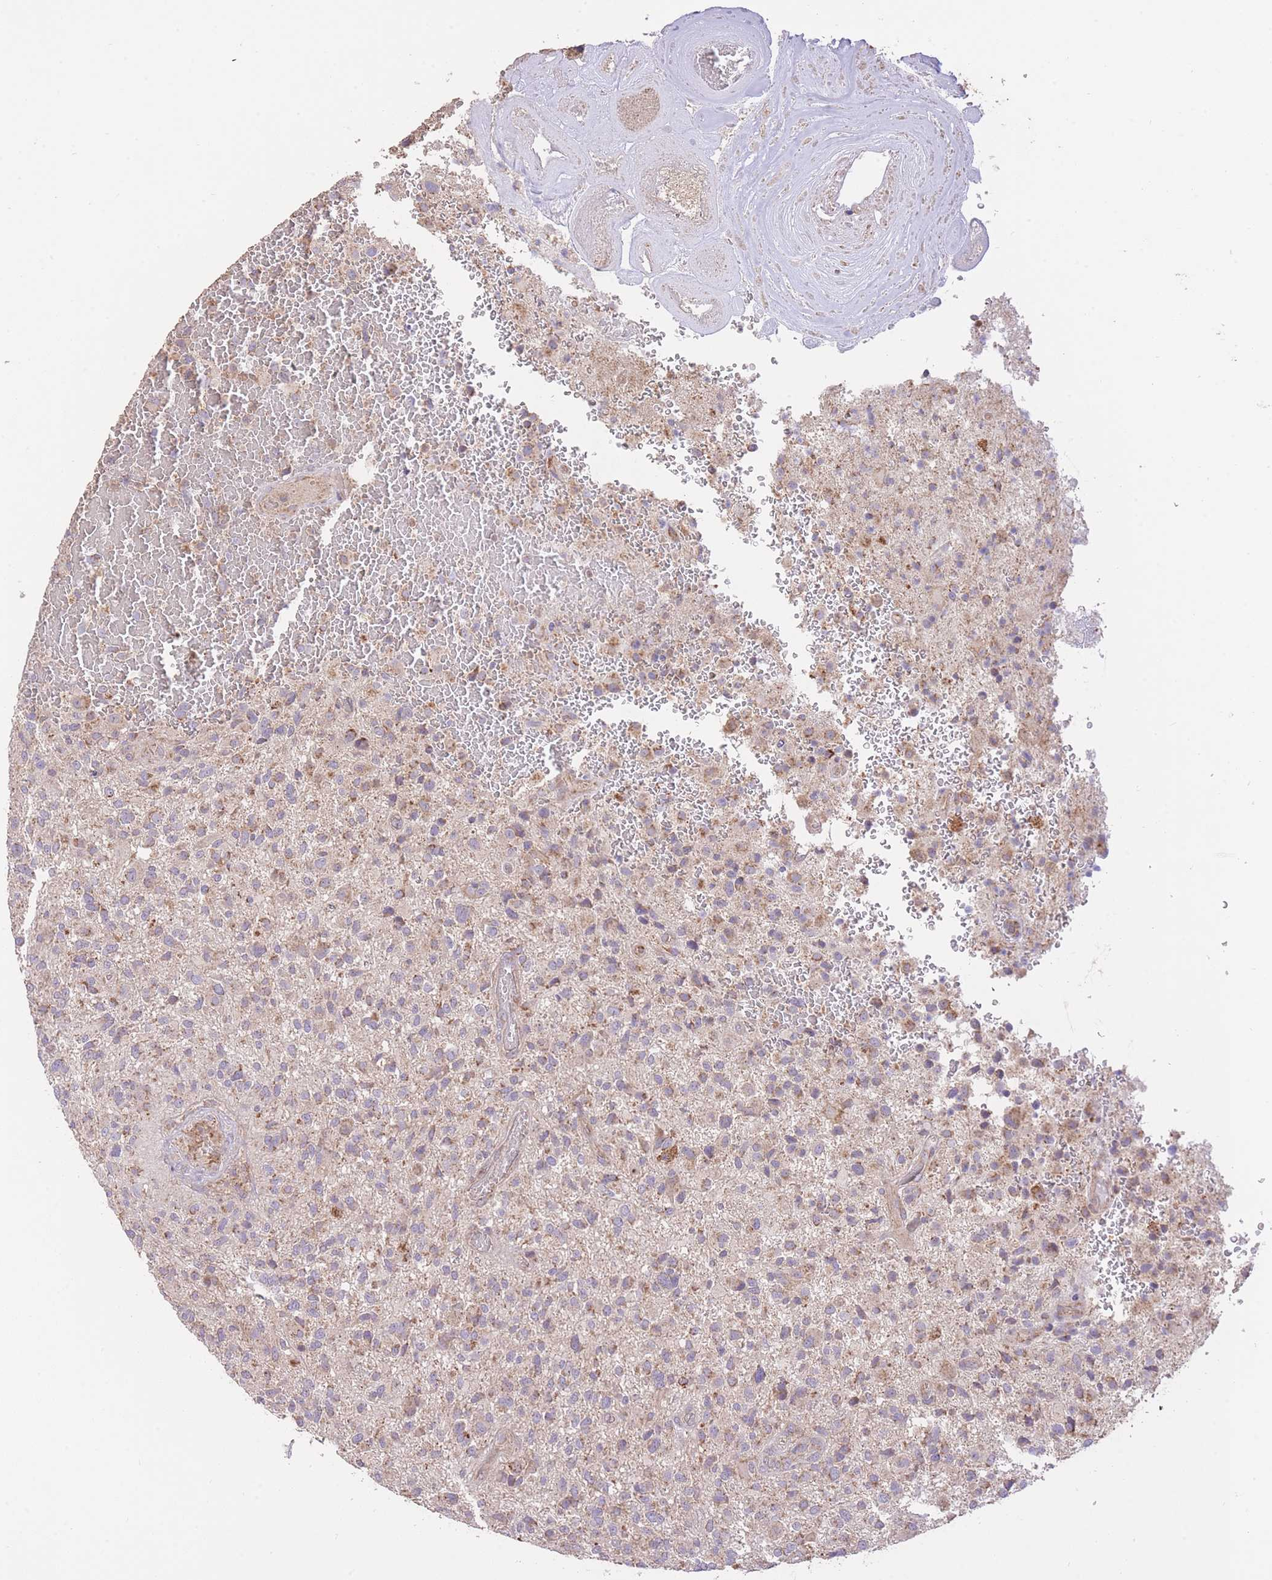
{"staining": {"intensity": "moderate", "quantity": "<25%", "location": "cytoplasmic/membranous"}, "tissue": "glioma", "cell_type": "Tumor cells", "image_type": "cancer", "snomed": [{"axis": "morphology", "description": "Glioma, malignant, High grade"}, {"axis": "topography", "description": "Brain"}], "caption": "Malignant glioma (high-grade) was stained to show a protein in brown. There is low levels of moderate cytoplasmic/membranous staining in about <25% of tumor cells.", "gene": "PREP", "patient": {"sex": "male", "age": 47}}